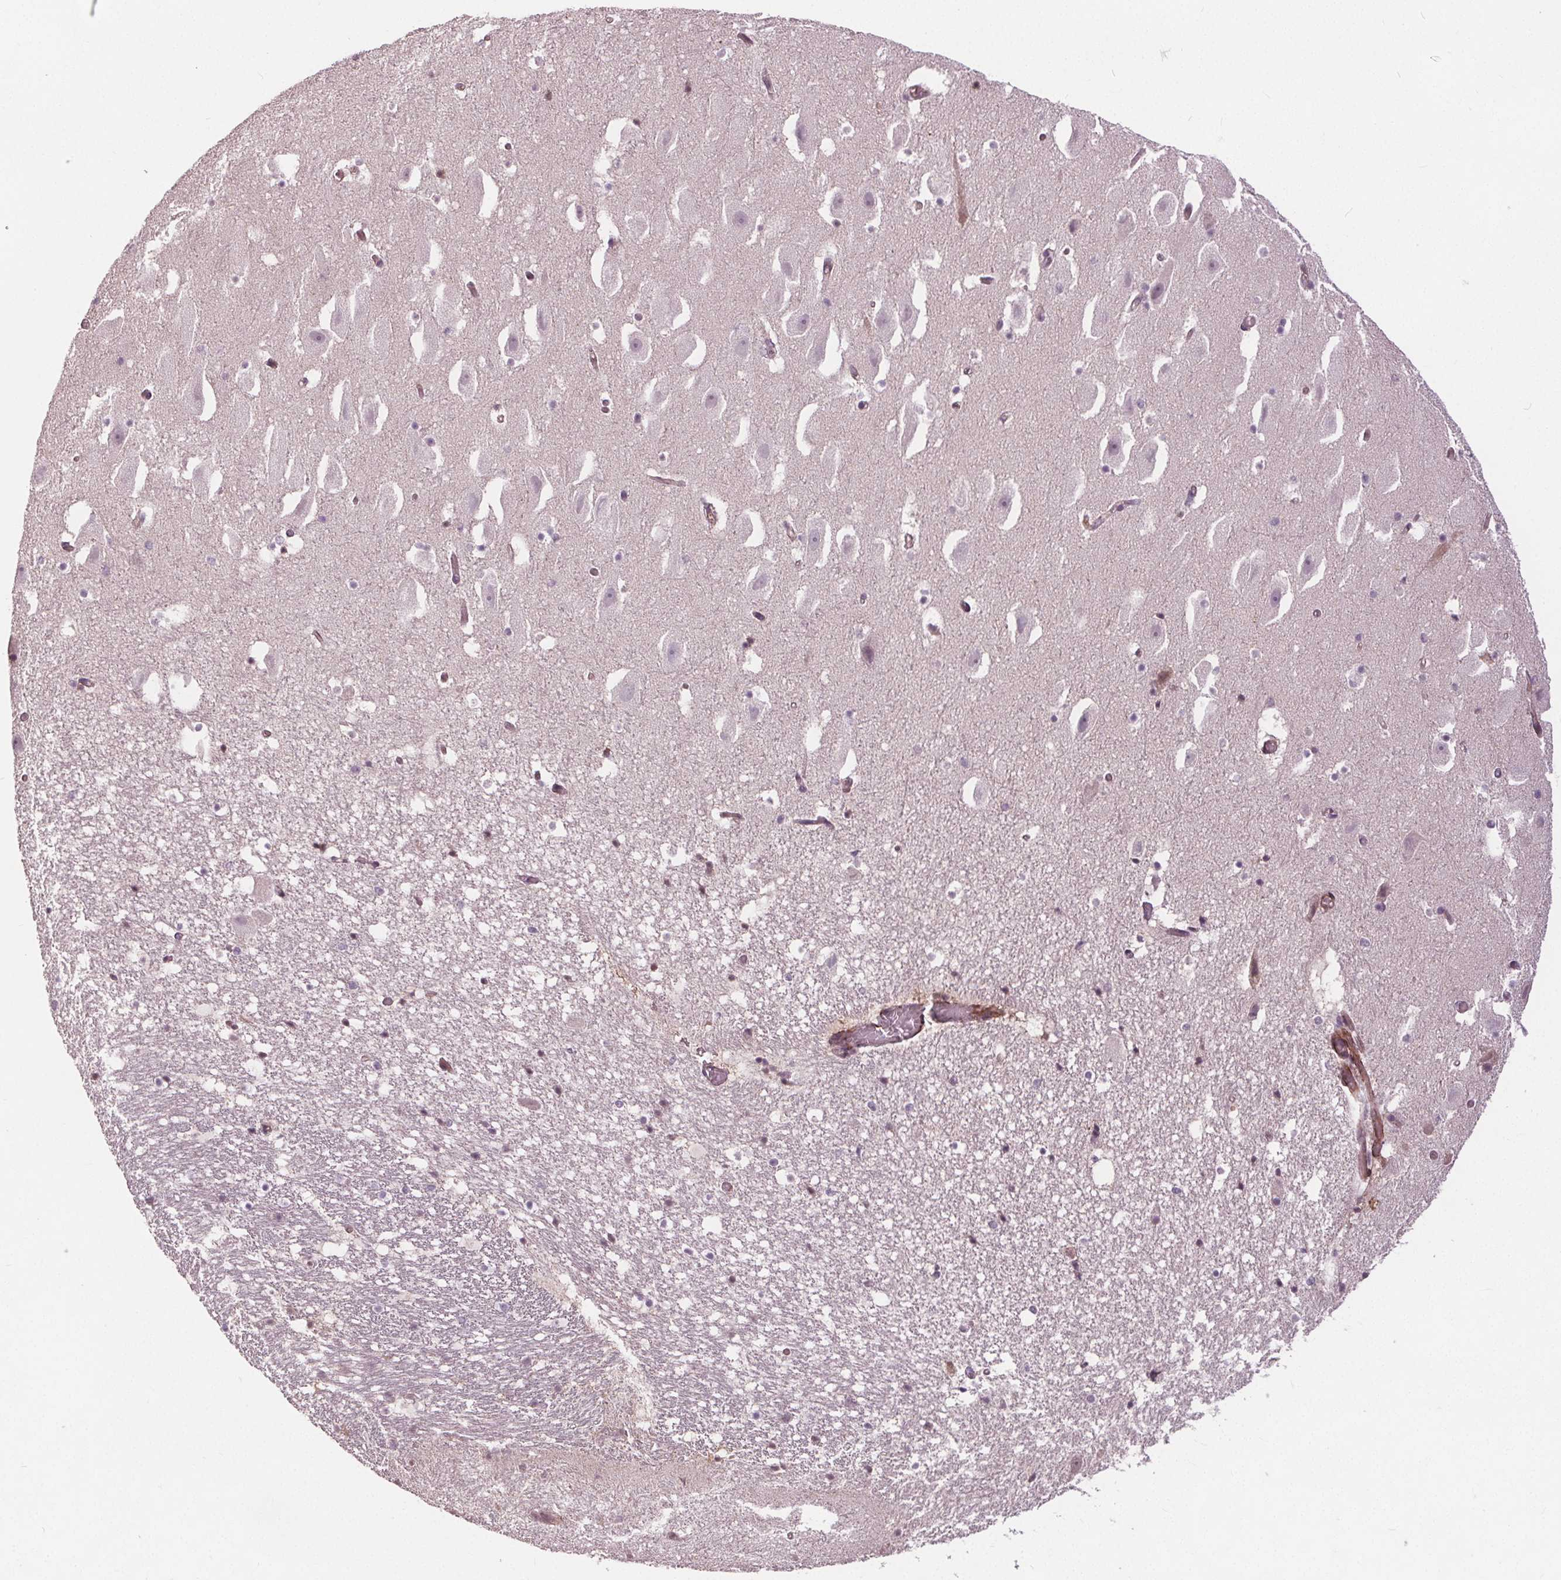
{"staining": {"intensity": "negative", "quantity": "none", "location": "none"}, "tissue": "hippocampus", "cell_type": "Glial cells", "image_type": "normal", "snomed": [{"axis": "morphology", "description": "Normal tissue, NOS"}, {"axis": "topography", "description": "Hippocampus"}], "caption": "Immunohistochemical staining of unremarkable hippocampus displays no significant expression in glial cells.", "gene": "PDGFD", "patient": {"sex": "male", "age": 26}}